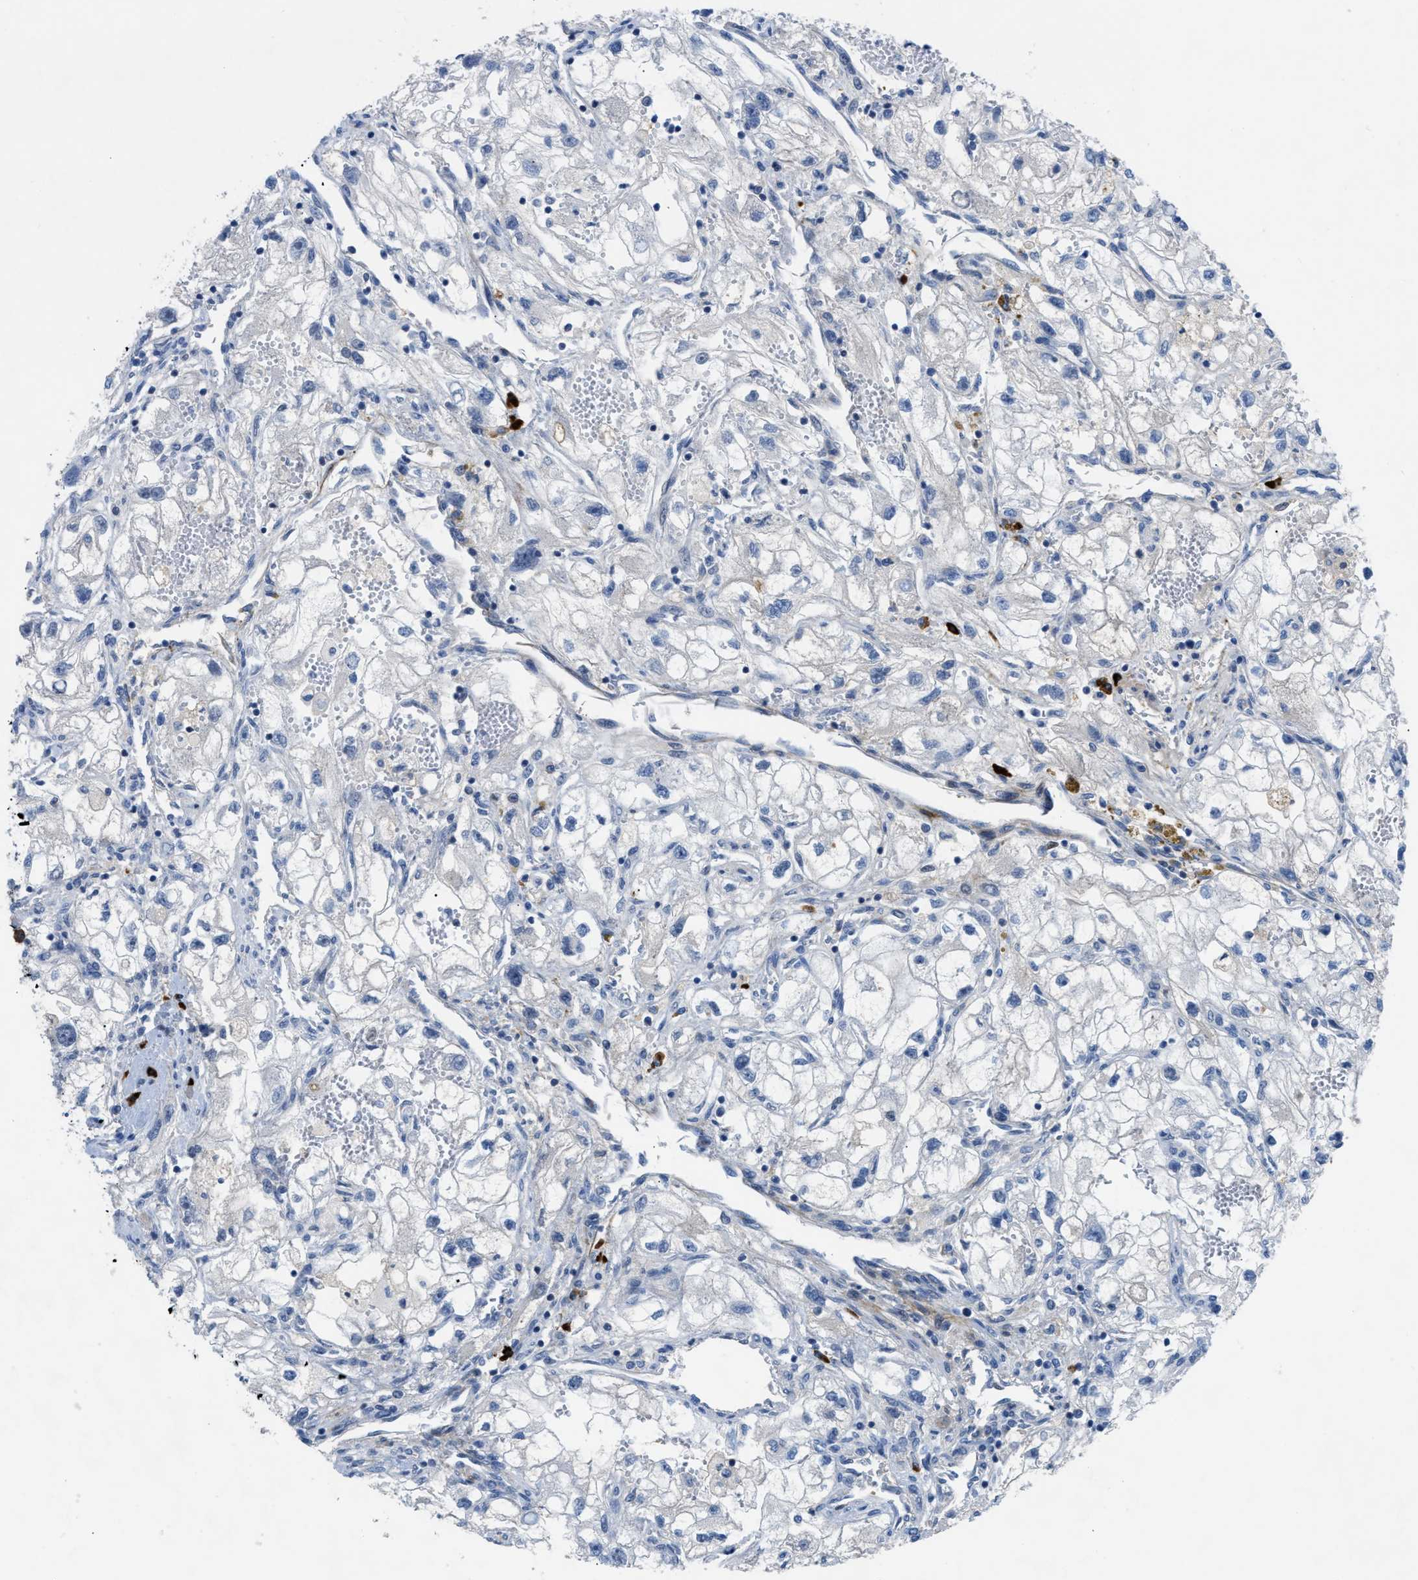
{"staining": {"intensity": "negative", "quantity": "none", "location": "none"}, "tissue": "renal cancer", "cell_type": "Tumor cells", "image_type": "cancer", "snomed": [{"axis": "morphology", "description": "Adenocarcinoma, NOS"}, {"axis": "topography", "description": "Kidney"}], "caption": "Micrograph shows no protein expression in tumor cells of renal adenocarcinoma tissue. (Stains: DAB (3,3'-diaminobenzidine) immunohistochemistry (IHC) with hematoxylin counter stain, Microscopy: brightfield microscopy at high magnification).", "gene": "OR9K2", "patient": {"sex": "female", "age": 70}}